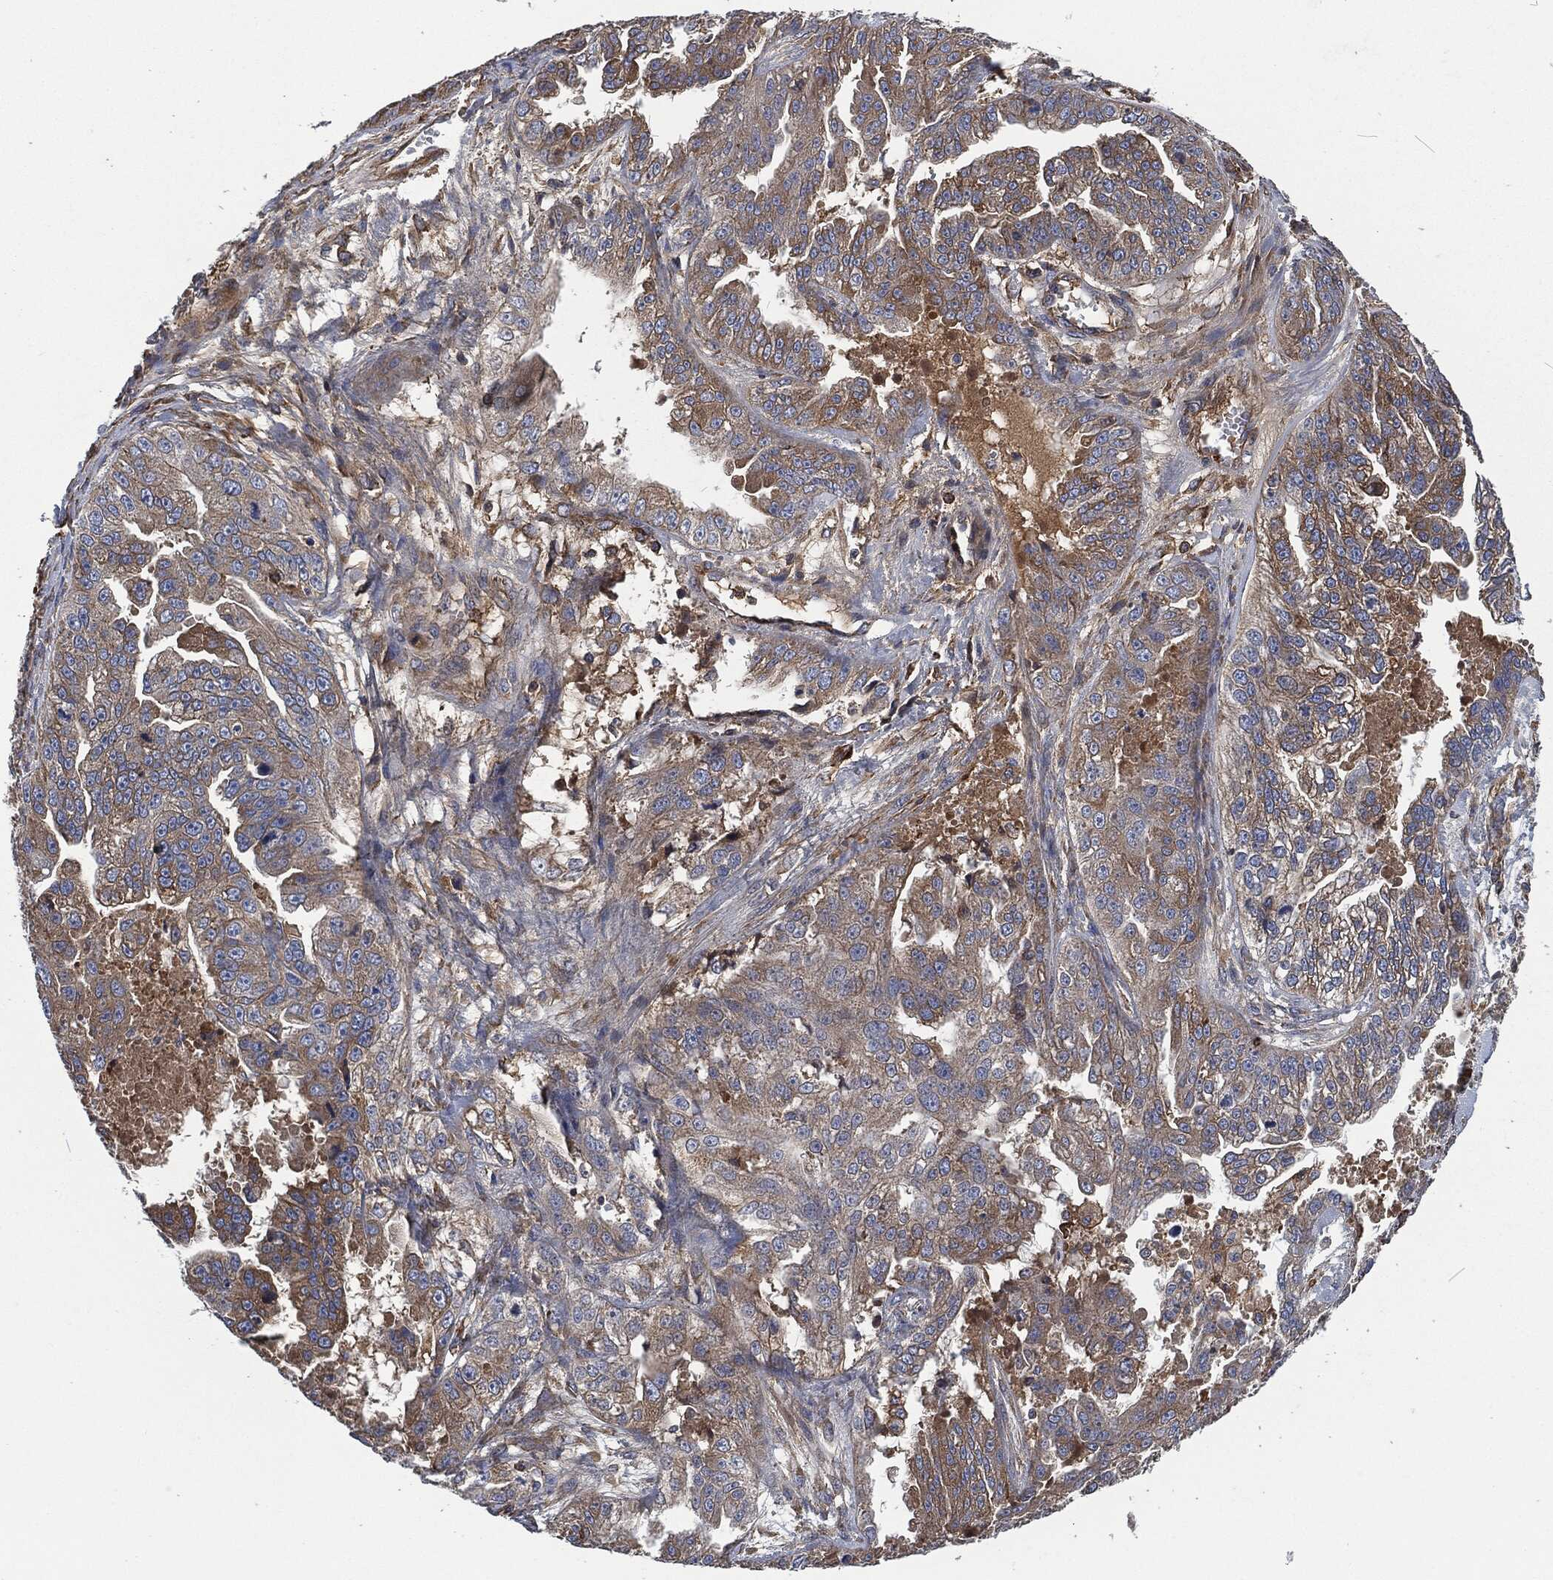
{"staining": {"intensity": "weak", "quantity": "25%-75%", "location": "cytoplasmic/membranous"}, "tissue": "ovarian cancer", "cell_type": "Tumor cells", "image_type": "cancer", "snomed": [{"axis": "morphology", "description": "Cystadenocarcinoma, serous, NOS"}, {"axis": "topography", "description": "Ovary"}], "caption": "There is low levels of weak cytoplasmic/membranous expression in tumor cells of ovarian cancer (serous cystadenocarcinoma), as demonstrated by immunohistochemical staining (brown color).", "gene": "LGALS9", "patient": {"sex": "female", "age": 58}}